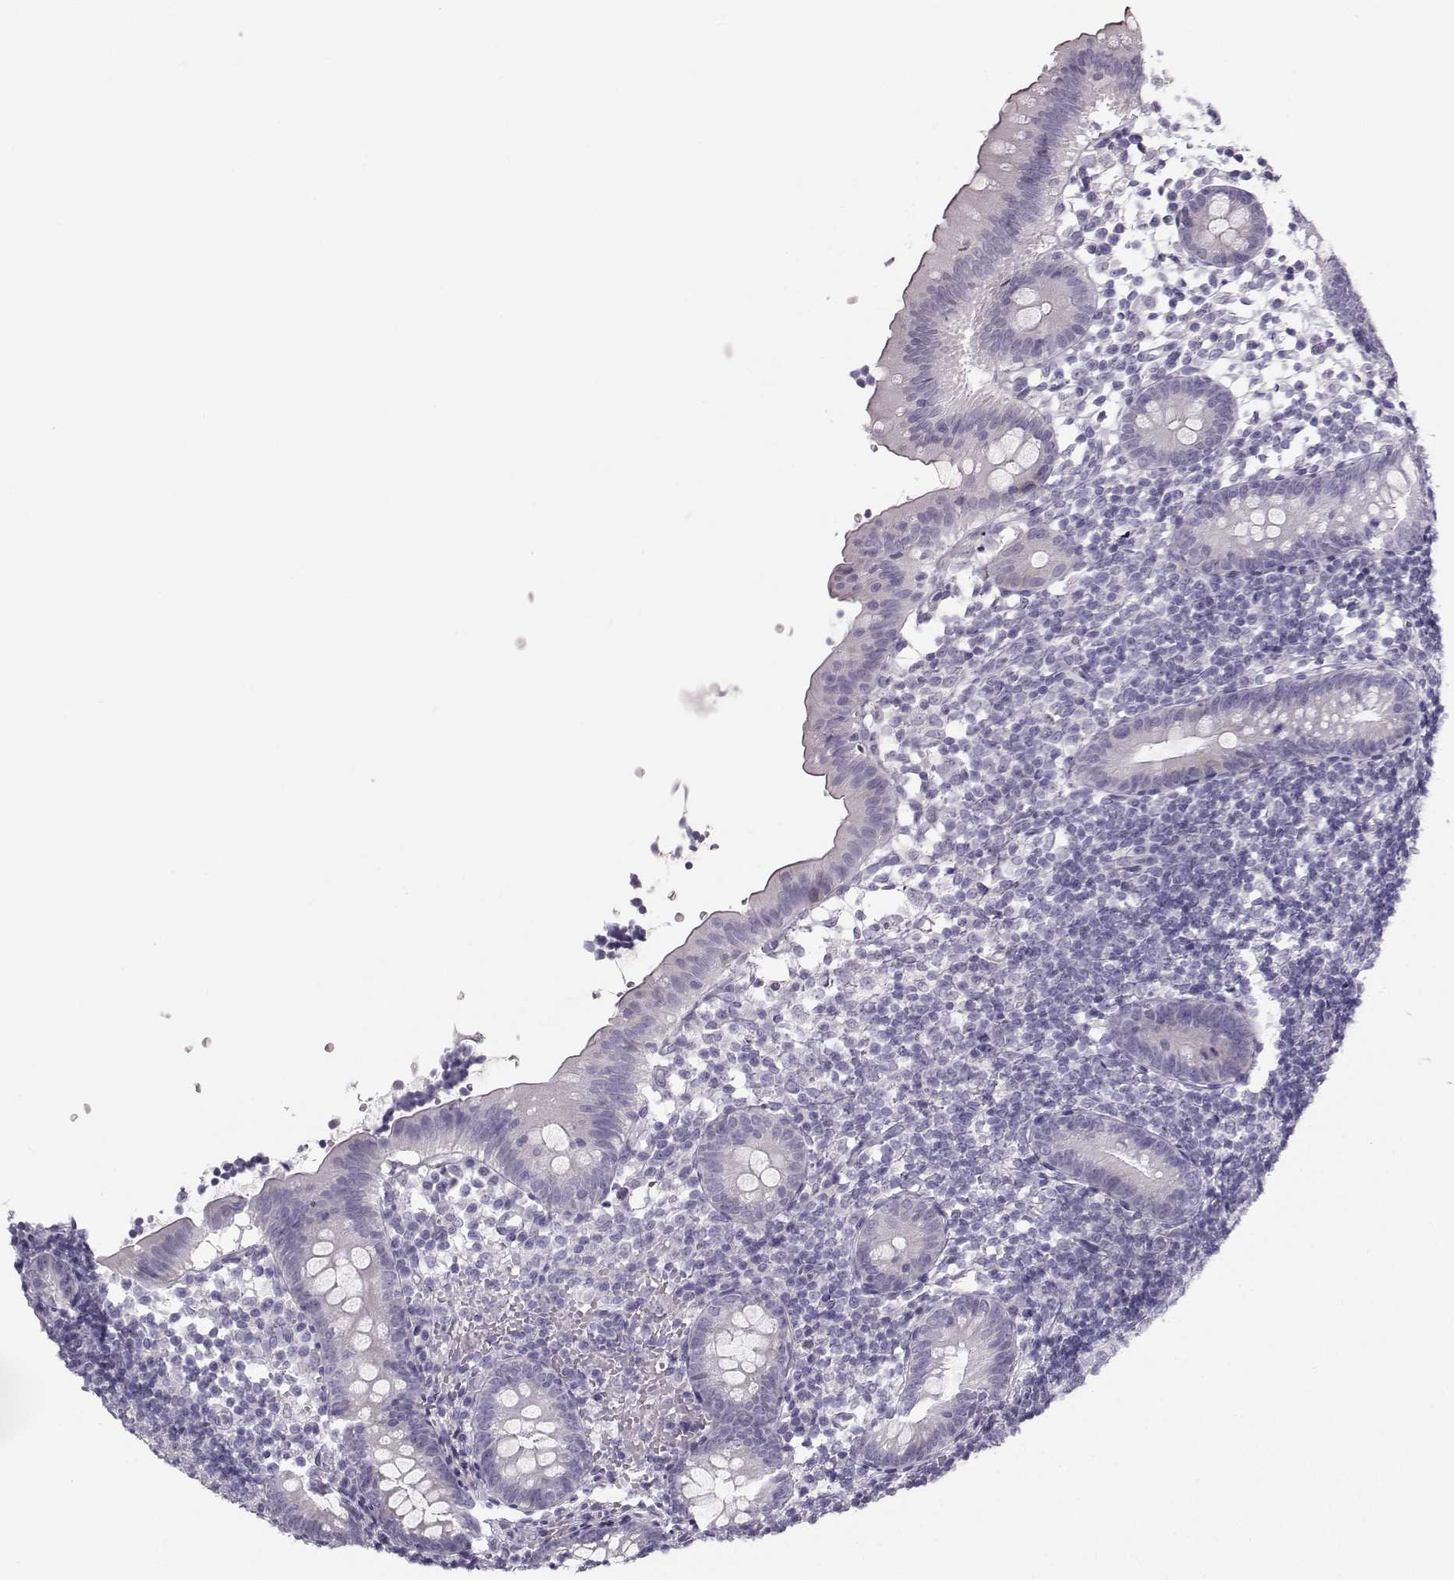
{"staining": {"intensity": "moderate", "quantity": ">75%", "location": "cytoplasmic/membranous"}, "tissue": "appendix", "cell_type": "Glandular cells", "image_type": "normal", "snomed": [{"axis": "morphology", "description": "Normal tissue, NOS"}, {"axis": "topography", "description": "Appendix"}], "caption": "Moderate cytoplasmic/membranous expression for a protein is seen in approximately >75% of glandular cells of normal appendix using IHC.", "gene": "CASR", "patient": {"sex": "female", "age": 40}}